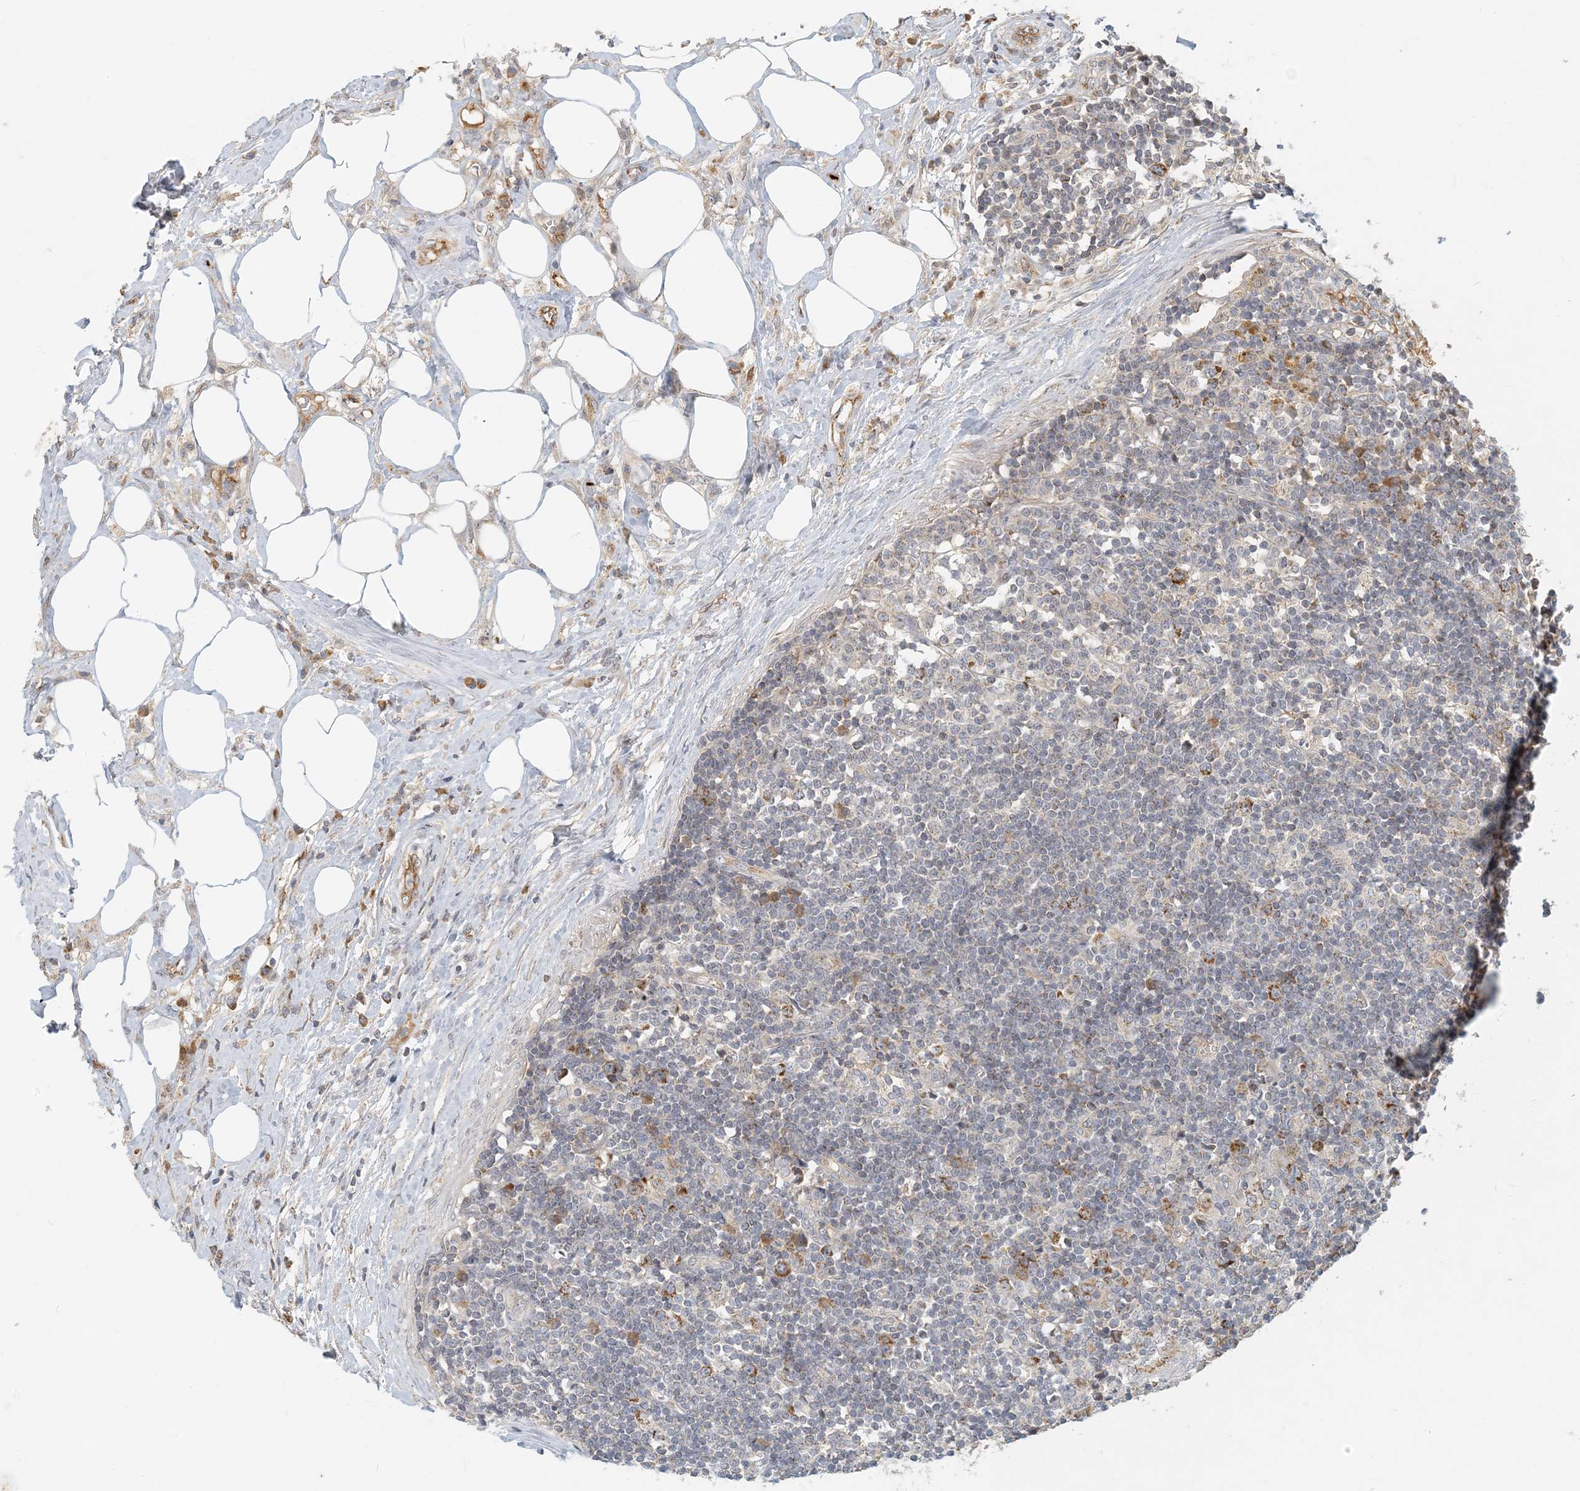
{"staining": {"intensity": "moderate", "quantity": "<25%", "location": "cytoplasmic/membranous"}, "tissue": "lymph node", "cell_type": "Non-germinal center cells", "image_type": "normal", "snomed": [{"axis": "morphology", "description": "Normal tissue, NOS"}, {"axis": "morphology", "description": "Squamous cell carcinoma, metastatic, NOS"}, {"axis": "topography", "description": "Lymph node"}], "caption": "Approximately <25% of non-germinal center cells in normal lymph node display moderate cytoplasmic/membranous protein positivity as visualized by brown immunohistochemical staining.", "gene": "ZBTB3", "patient": {"sex": "male", "age": 73}}